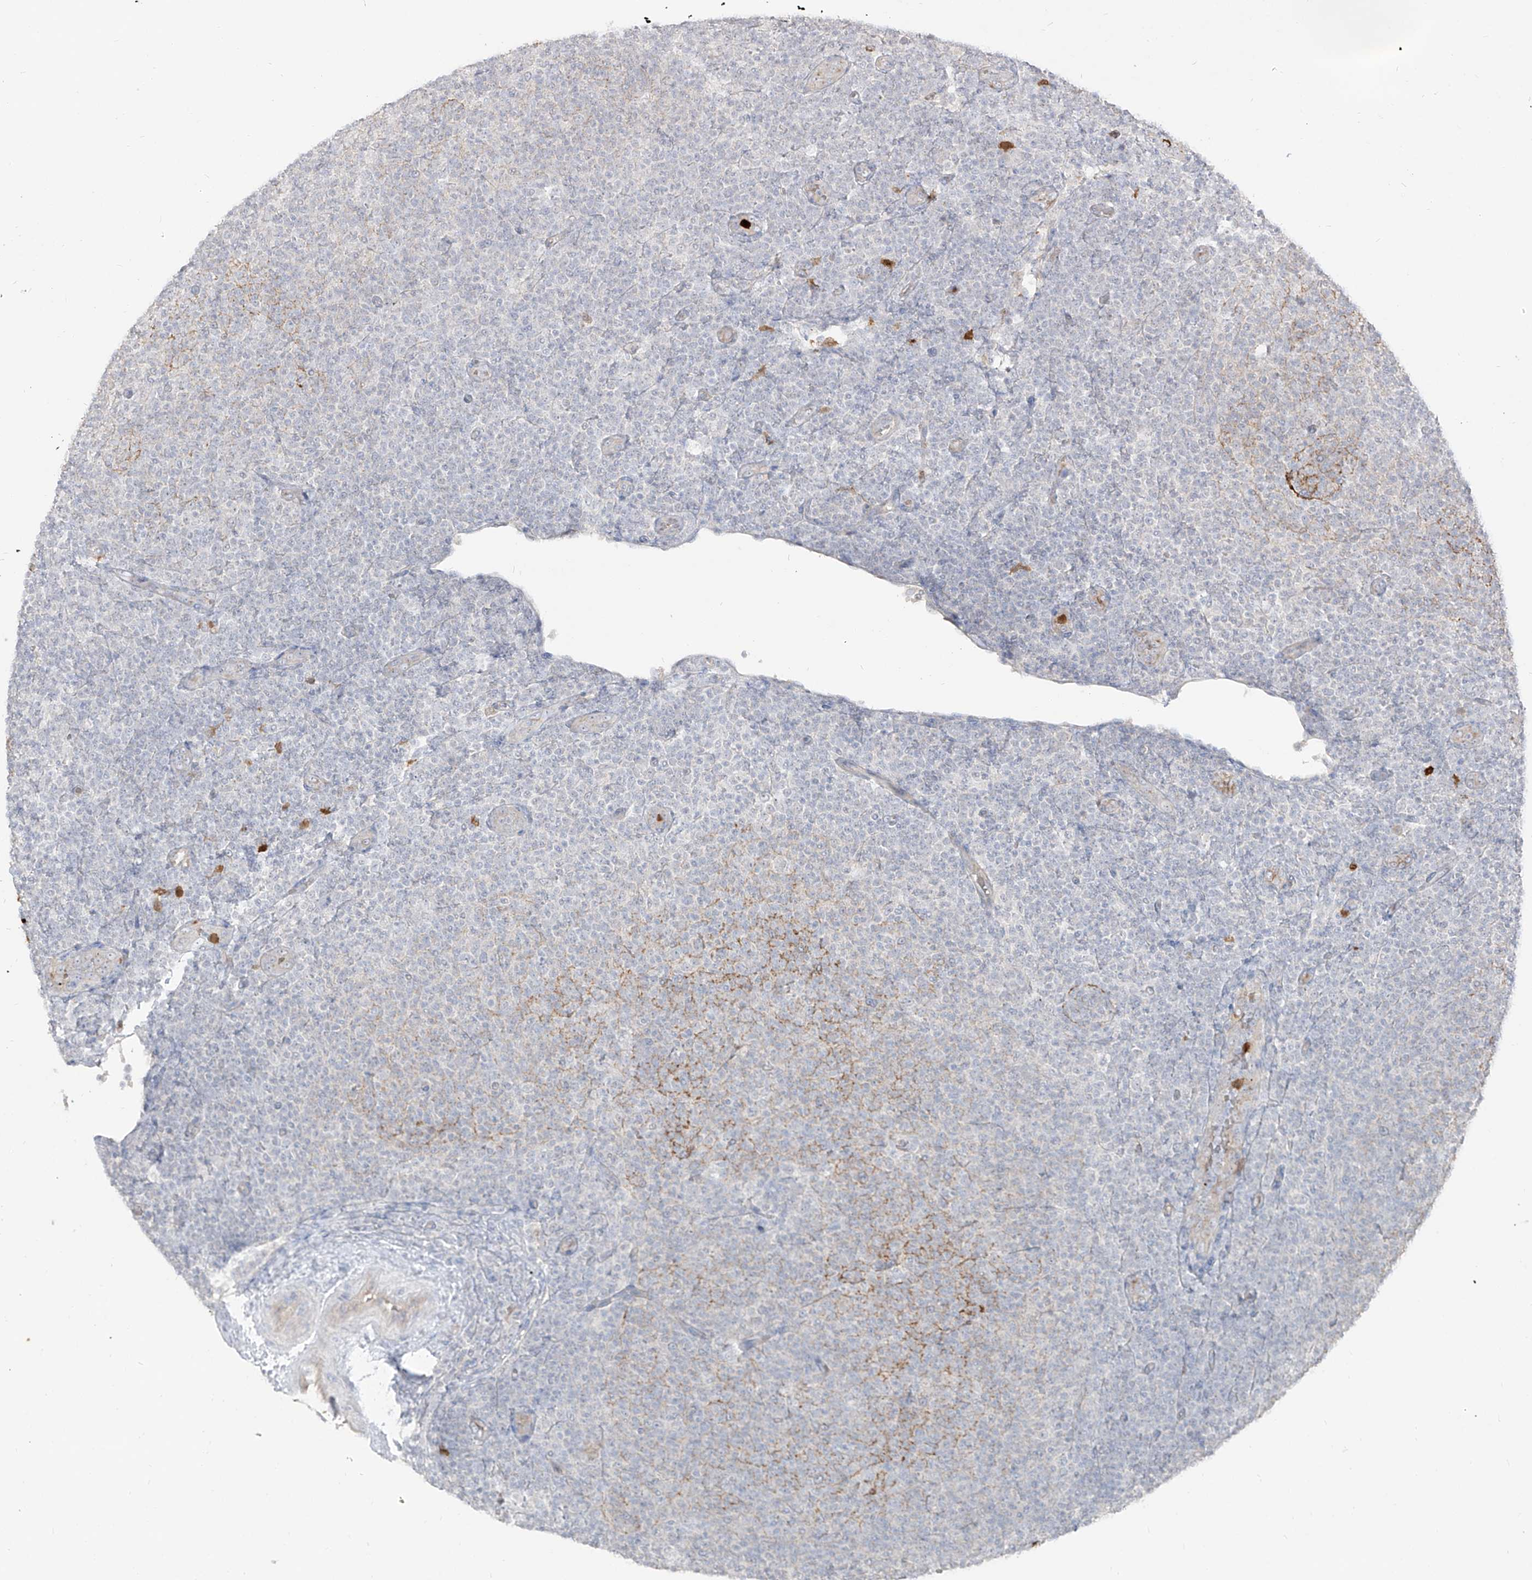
{"staining": {"intensity": "negative", "quantity": "none", "location": "none"}, "tissue": "lymphoma", "cell_type": "Tumor cells", "image_type": "cancer", "snomed": [{"axis": "morphology", "description": "Malignant lymphoma, non-Hodgkin's type, Low grade"}, {"axis": "topography", "description": "Lymph node"}], "caption": "Immunohistochemistry photomicrograph of neoplastic tissue: malignant lymphoma, non-Hodgkin's type (low-grade) stained with DAB (3,3'-diaminobenzidine) displays no significant protein positivity in tumor cells.", "gene": "ZNF227", "patient": {"sex": "male", "age": 66}}